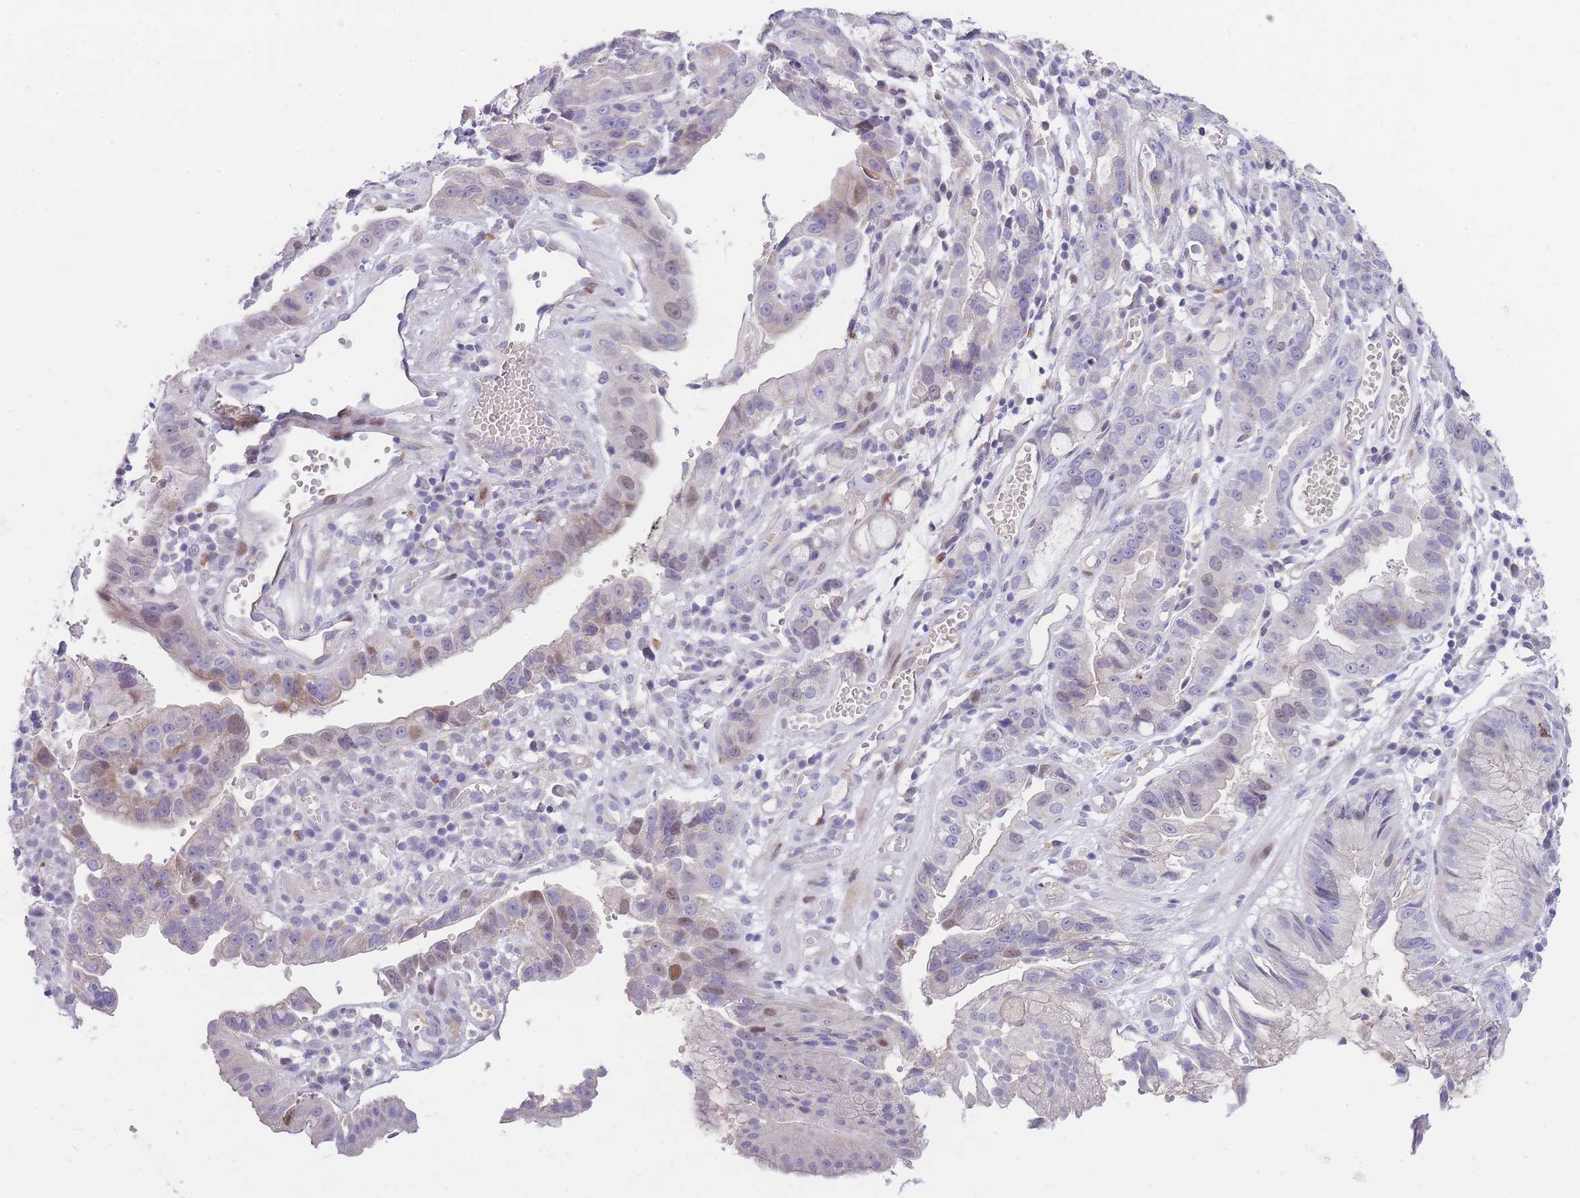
{"staining": {"intensity": "weak", "quantity": "<25%", "location": "nuclear"}, "tissue": "stomach cancer", "cell_type": "Tumor cells", "image_type": "cancer", "snomed": [{"axis": "morphology", "description": "Adenocarcinoma, NOS"}, {"axis": "topography", "description": "Stomach"}], "caption": "The histopathology image exhibits no significant expression in tumor cells of adenocarcinoma (stomach). Nuclei are stained in blue.", "gene": "SHCBP1", "patient": {"sex": "male", "age": 55}}